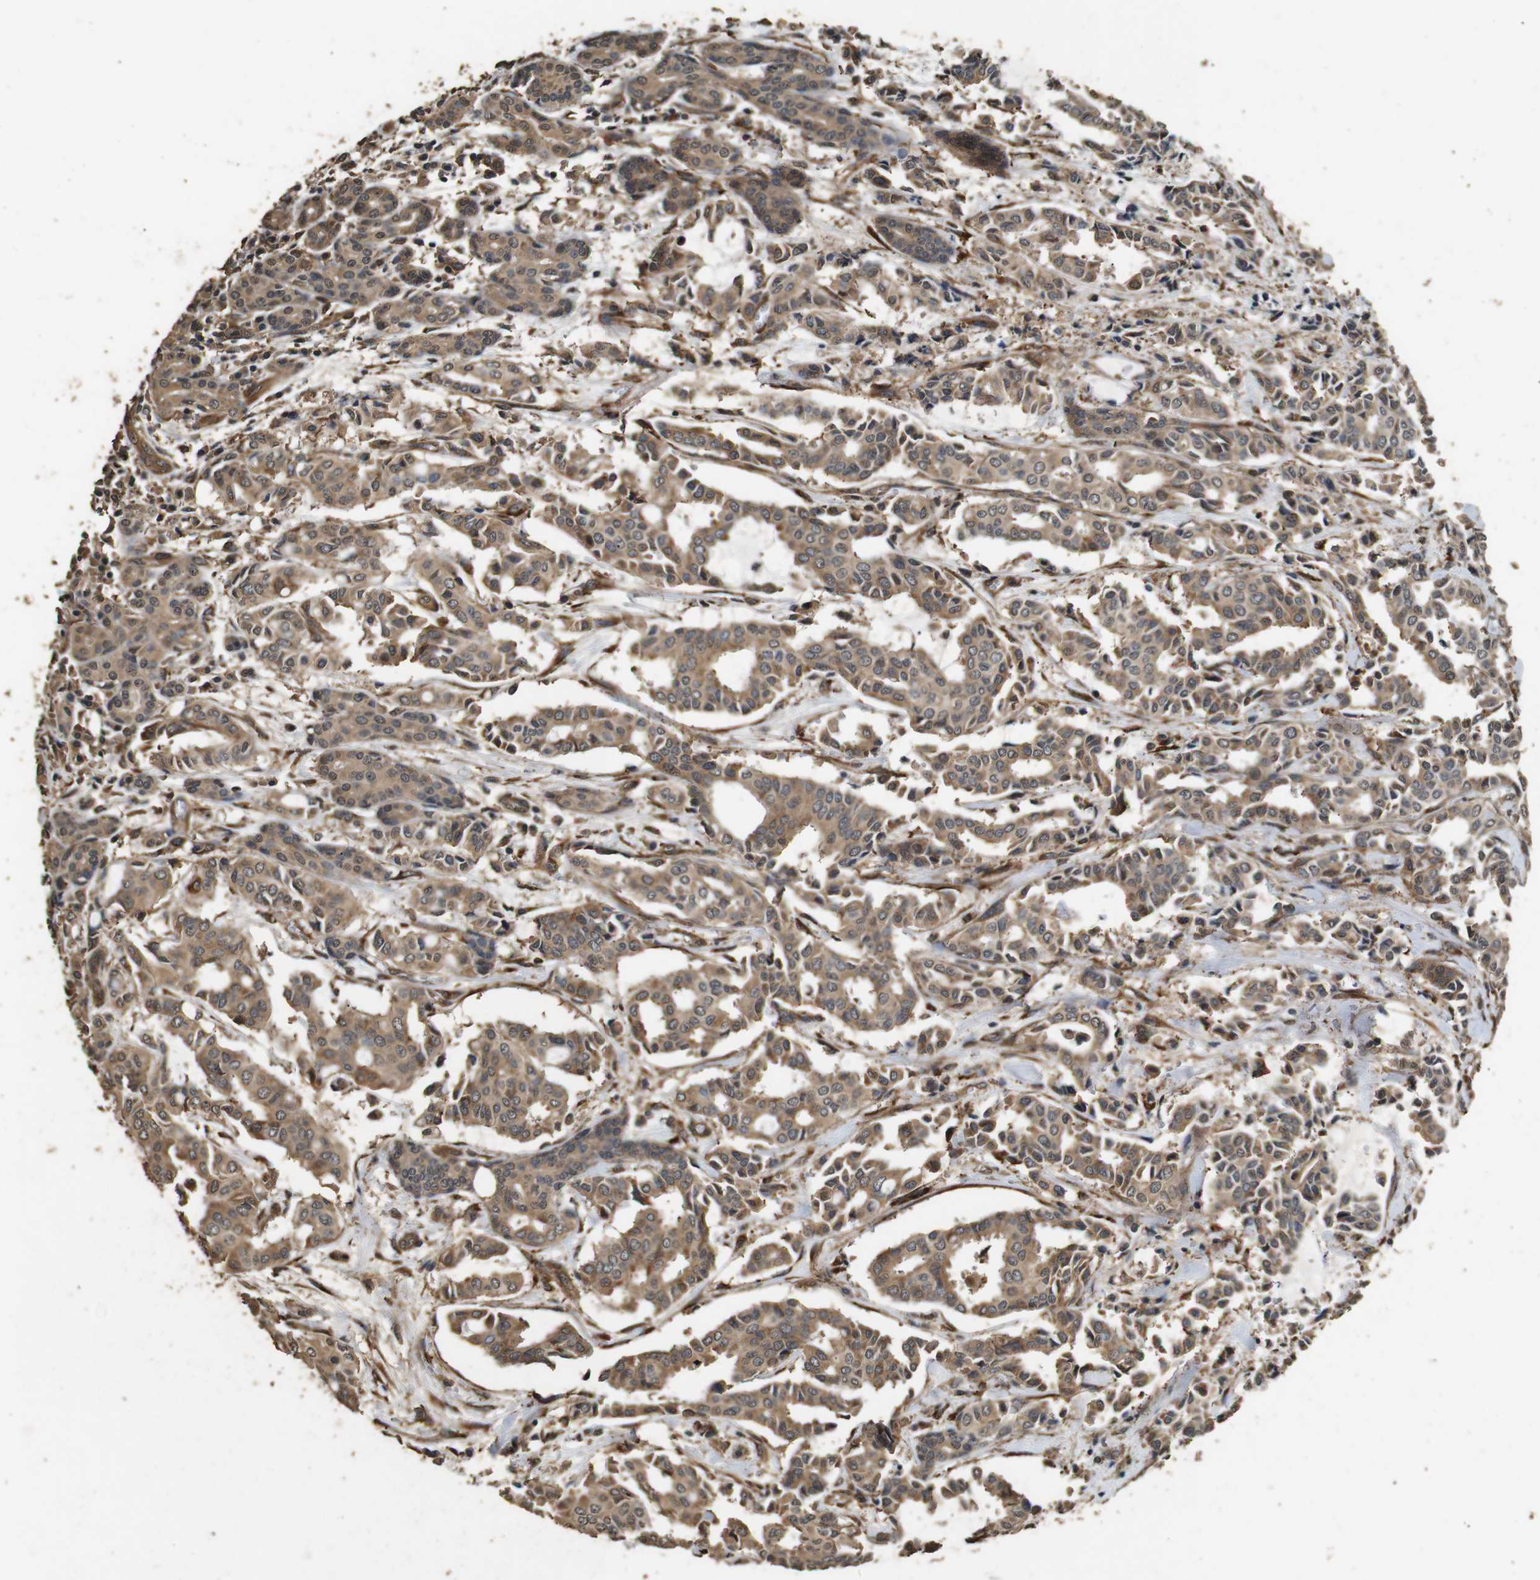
{"staining": {"intensity": "moderate", "quantity": ">75%", "location": "cytoplasmic/membranous"}, "tissue": "head and neck cancer", "cell_type": "Tumor cells", "image_type": "cancer", "snomed": [{"axis": "morphology", "description": "Adenocarcinoma, NOS"}, {"axis": "topography", "description": "Salivary gland"}, {"axis": "topography", "description": "Head-Neck"}], "caption": "High-power microscopy captured an immunohistochemistry (IHC) image of head and neck cancer, revealing moderate cytoplasmic/membranous staining in about >75% of tumor cells.", "gene": "CNPY4", "patient": {"sex": "female", "age": 59}}